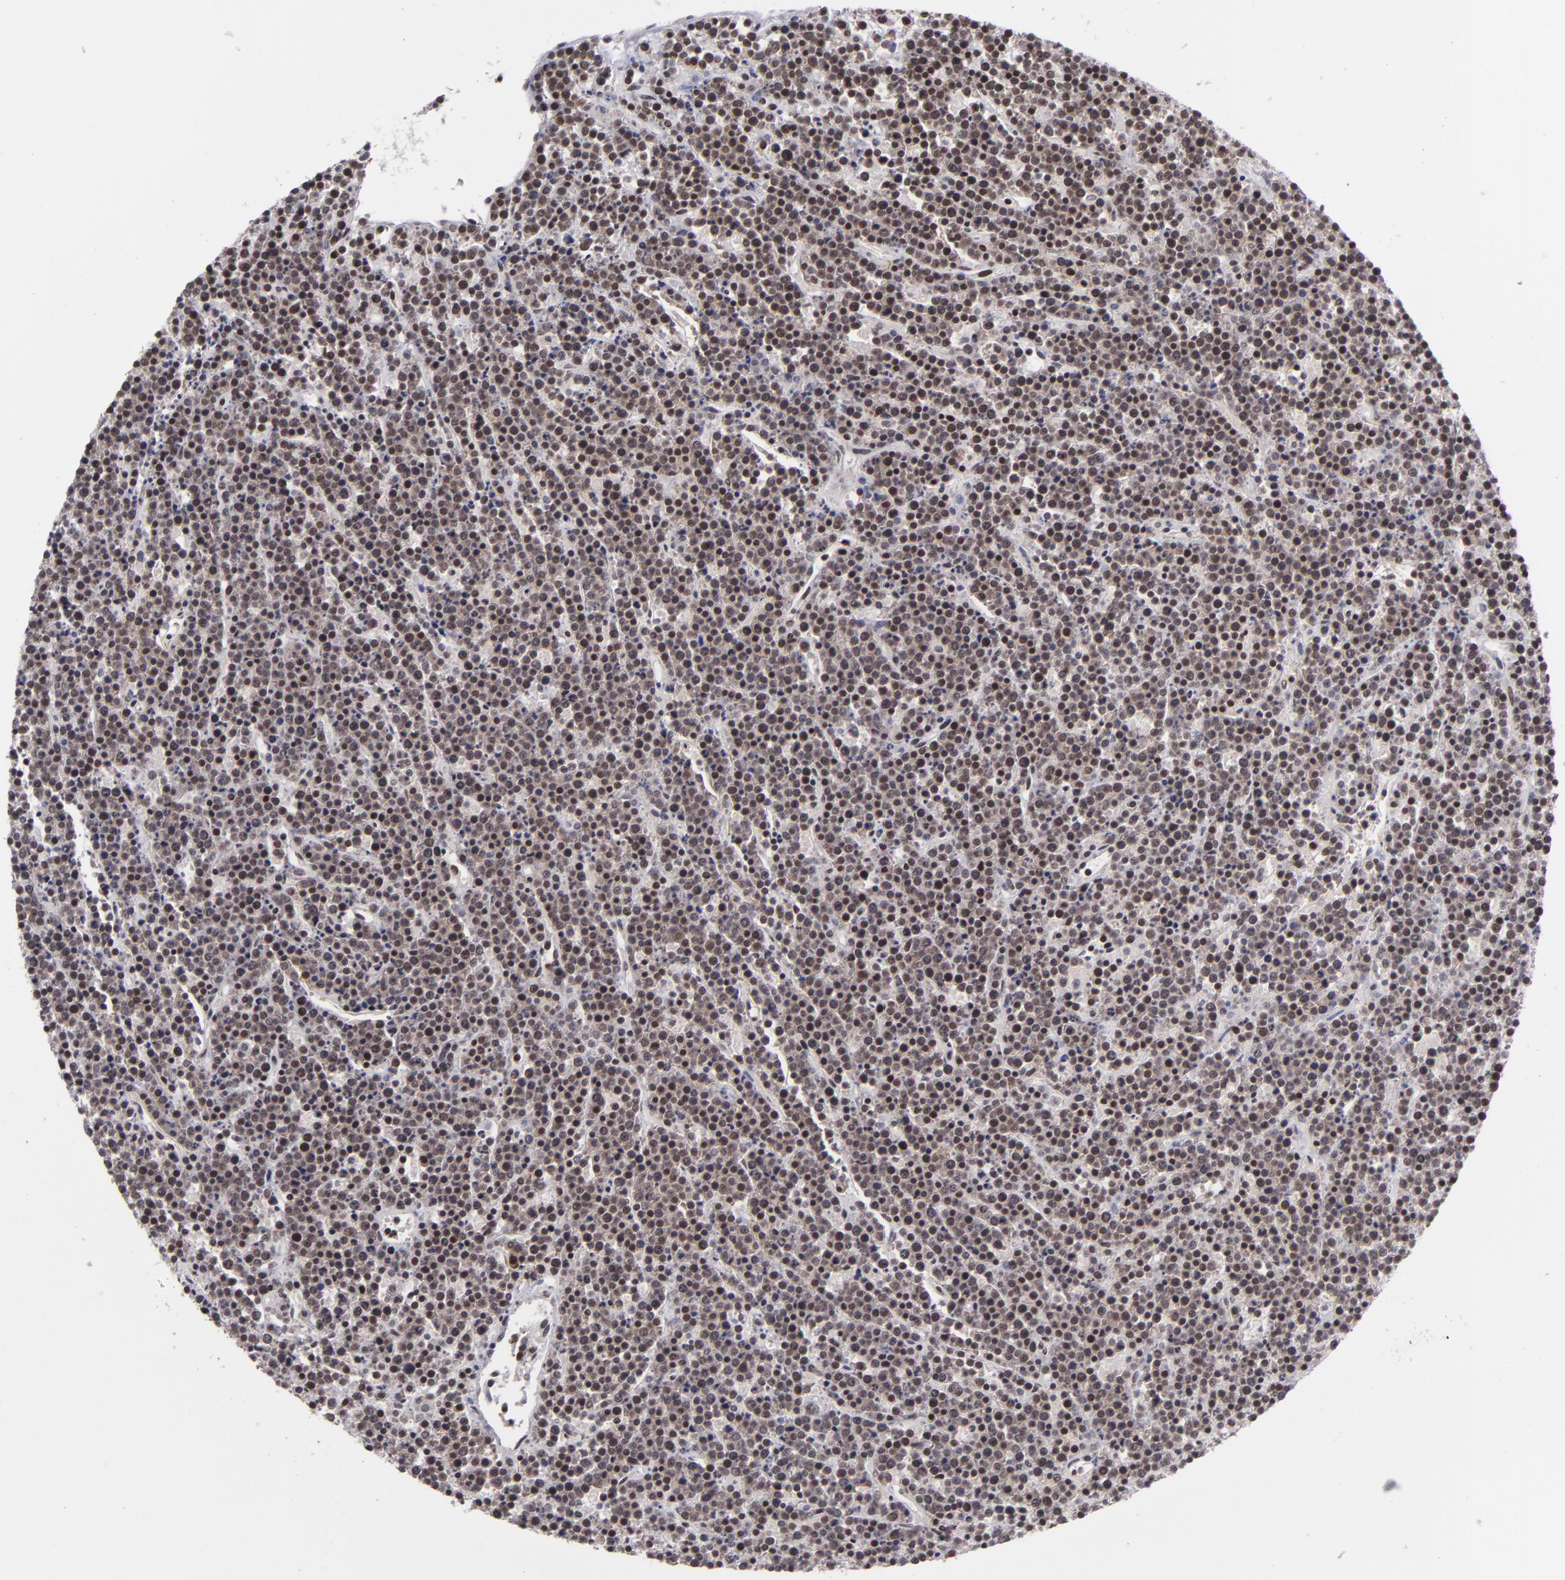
{"staining": {"intensity": "moderate", "quantity": ">75%", "location": "nuclear"}, "tissue": "lymphoma", "cell_type": "Tumor cells", "image_type": "cancer", "snomed": [{"axis": "morphology", "description": "Malignant lymphoma, non-Hodgkin's type, High grade"}, {"axis": "topography", "description": "Ovary"}], "caption": "Immunohistochemistry (IHC) staining of lymphoma, which displays medium levels of moderate nuclear expression in approximately >75% of tumor cells indicating moderate nuclear protein positivity. The staining was performed using DAB (3,3'-diaminobenzidine) (brown) for protein detection and nuclei were counterstained in hematoxylin (blue).", "gene": "MLLT3", "patient": {"sex": "female", "age": 56}}